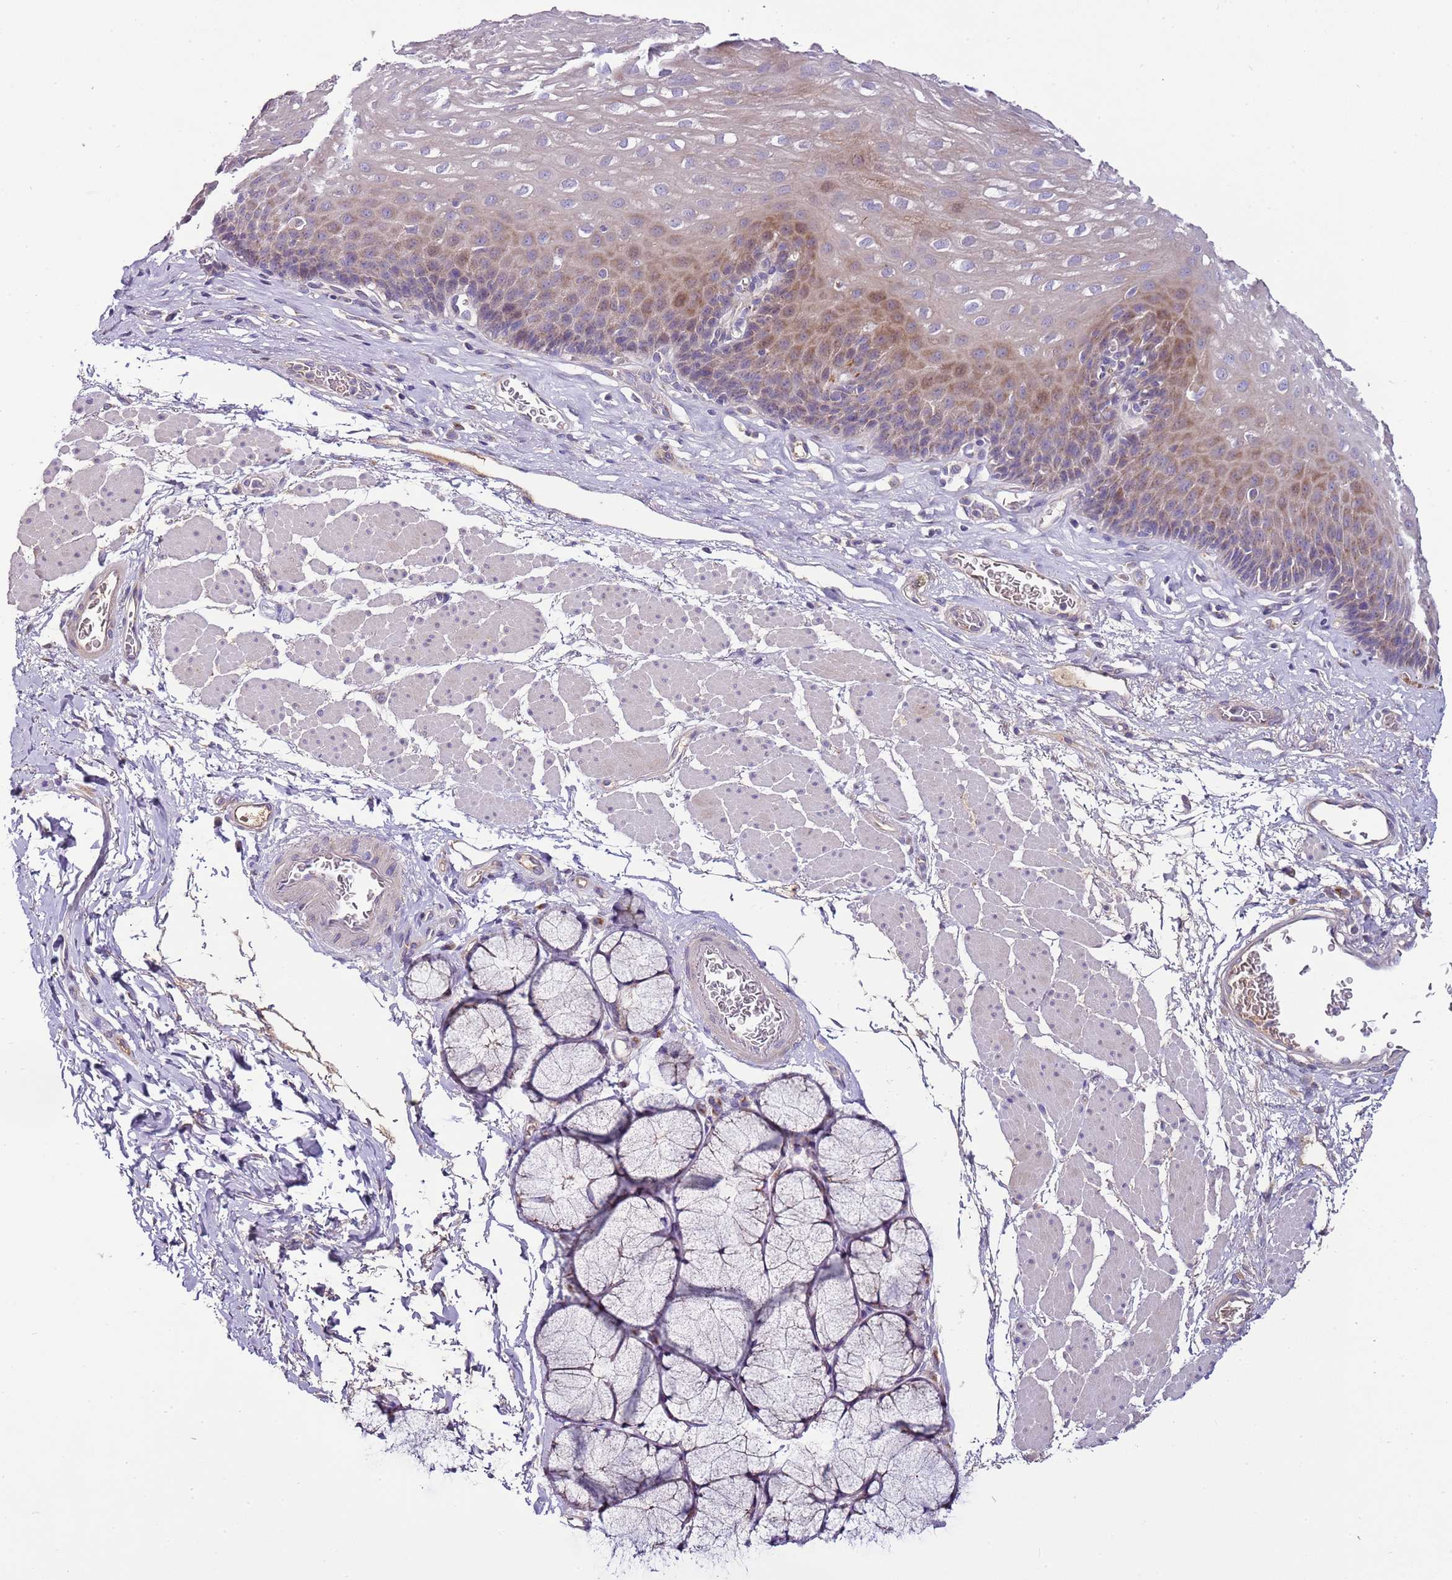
{"staining": {"intensity": "moderate", "quantity": "<25%", "location": "cytoplasmic/membranous"}, "tissue": "esophagus", "cell_type": "Squamous epithelial cells", "image_type": "normal", "snomed": [{"axis": "morphology", "description": "Normal tissue, NOS"}, {"axis": "topography", "description": "Esophagus"}], "caption": "Moderate cytoplasmic/membranous positivity for a protein is appreciated in approximately <25% of squamous epithelial cells of benign esophagus using IHC.", "gene": "FAM20A", "patient": {"sex": "female", "age": 66}}